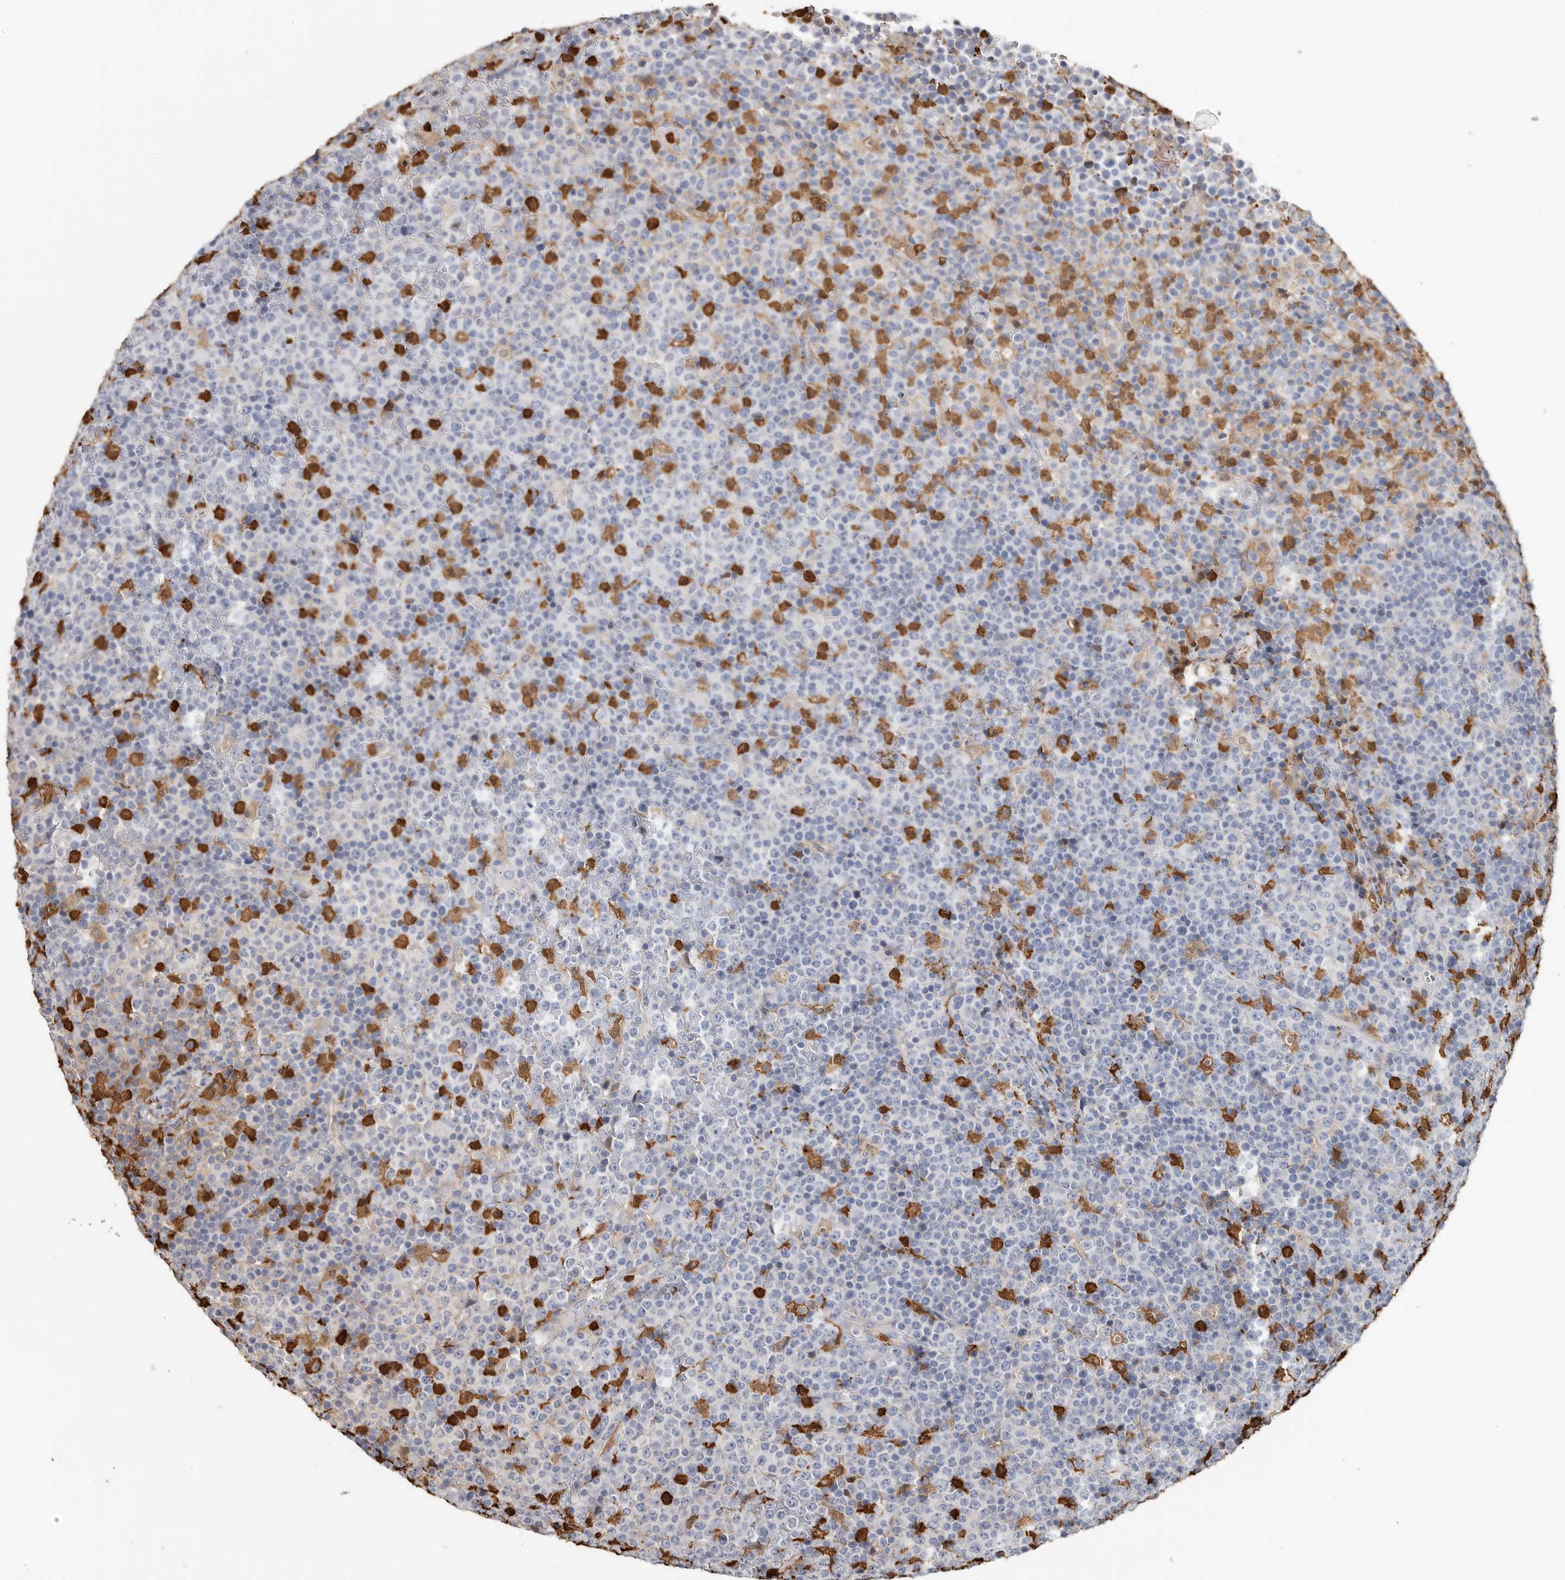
{"staining": {"intensity": "negative", "quantity": "none", "location": "none"}, "tissue": "lymphoma", "cell_type": "Tumor cells", "image_type": "cancer", "snomed": [{"axis": "morphology", "description": "Malignant lymphoma, non-Hodgkin's type, High grade"}, {"axis": "topography", "description": "Lymph node"}], "caption": "Lymphoma stained for a protein using immunohistochemistry (IHC) shows no positivity tumor cells.", "gene": "CYB561D1", "patient": {"sex": "male", "age": 13}}